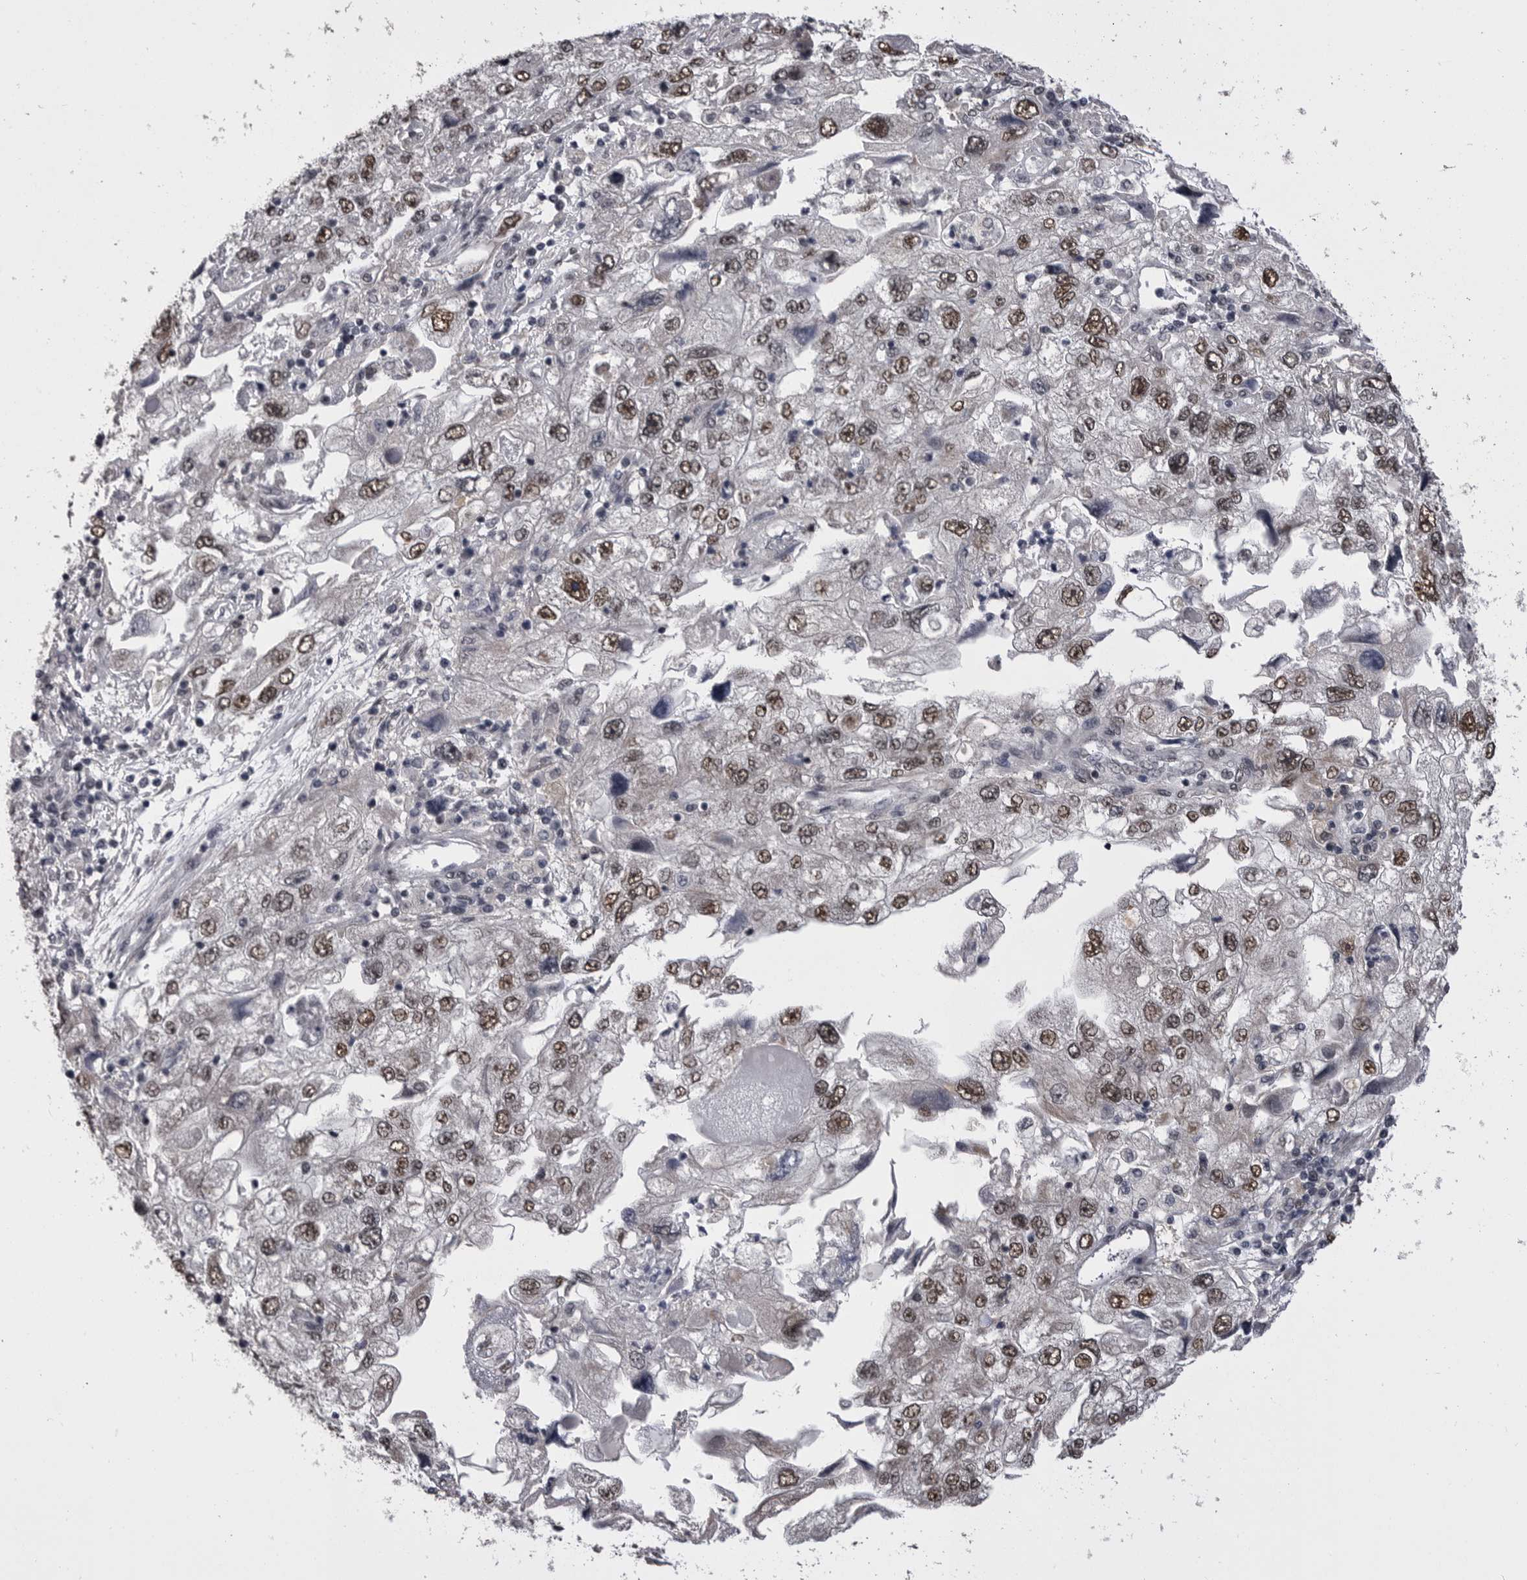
{"staining": {"intensity": "strong", "quantity": ">75%", "location": "nuclear"}, "tissue": "endometrial cancer", "cell_type": "Tumor cells", "image_type": "cancer", "snomed": [{"axis": "morphology", "description": "Adenocarcinoma, NOS"}, {"axis": "topography", "description": "Endometrium"}], "caption": "Endometrial cancer (adenocarcinoma) stained with immunohistochemistry demonstrates strong nuclear staining in approximately >75% of tumor cells.", "gene": "MEPCE", "patient": {"sex": "female", "age": 49}}